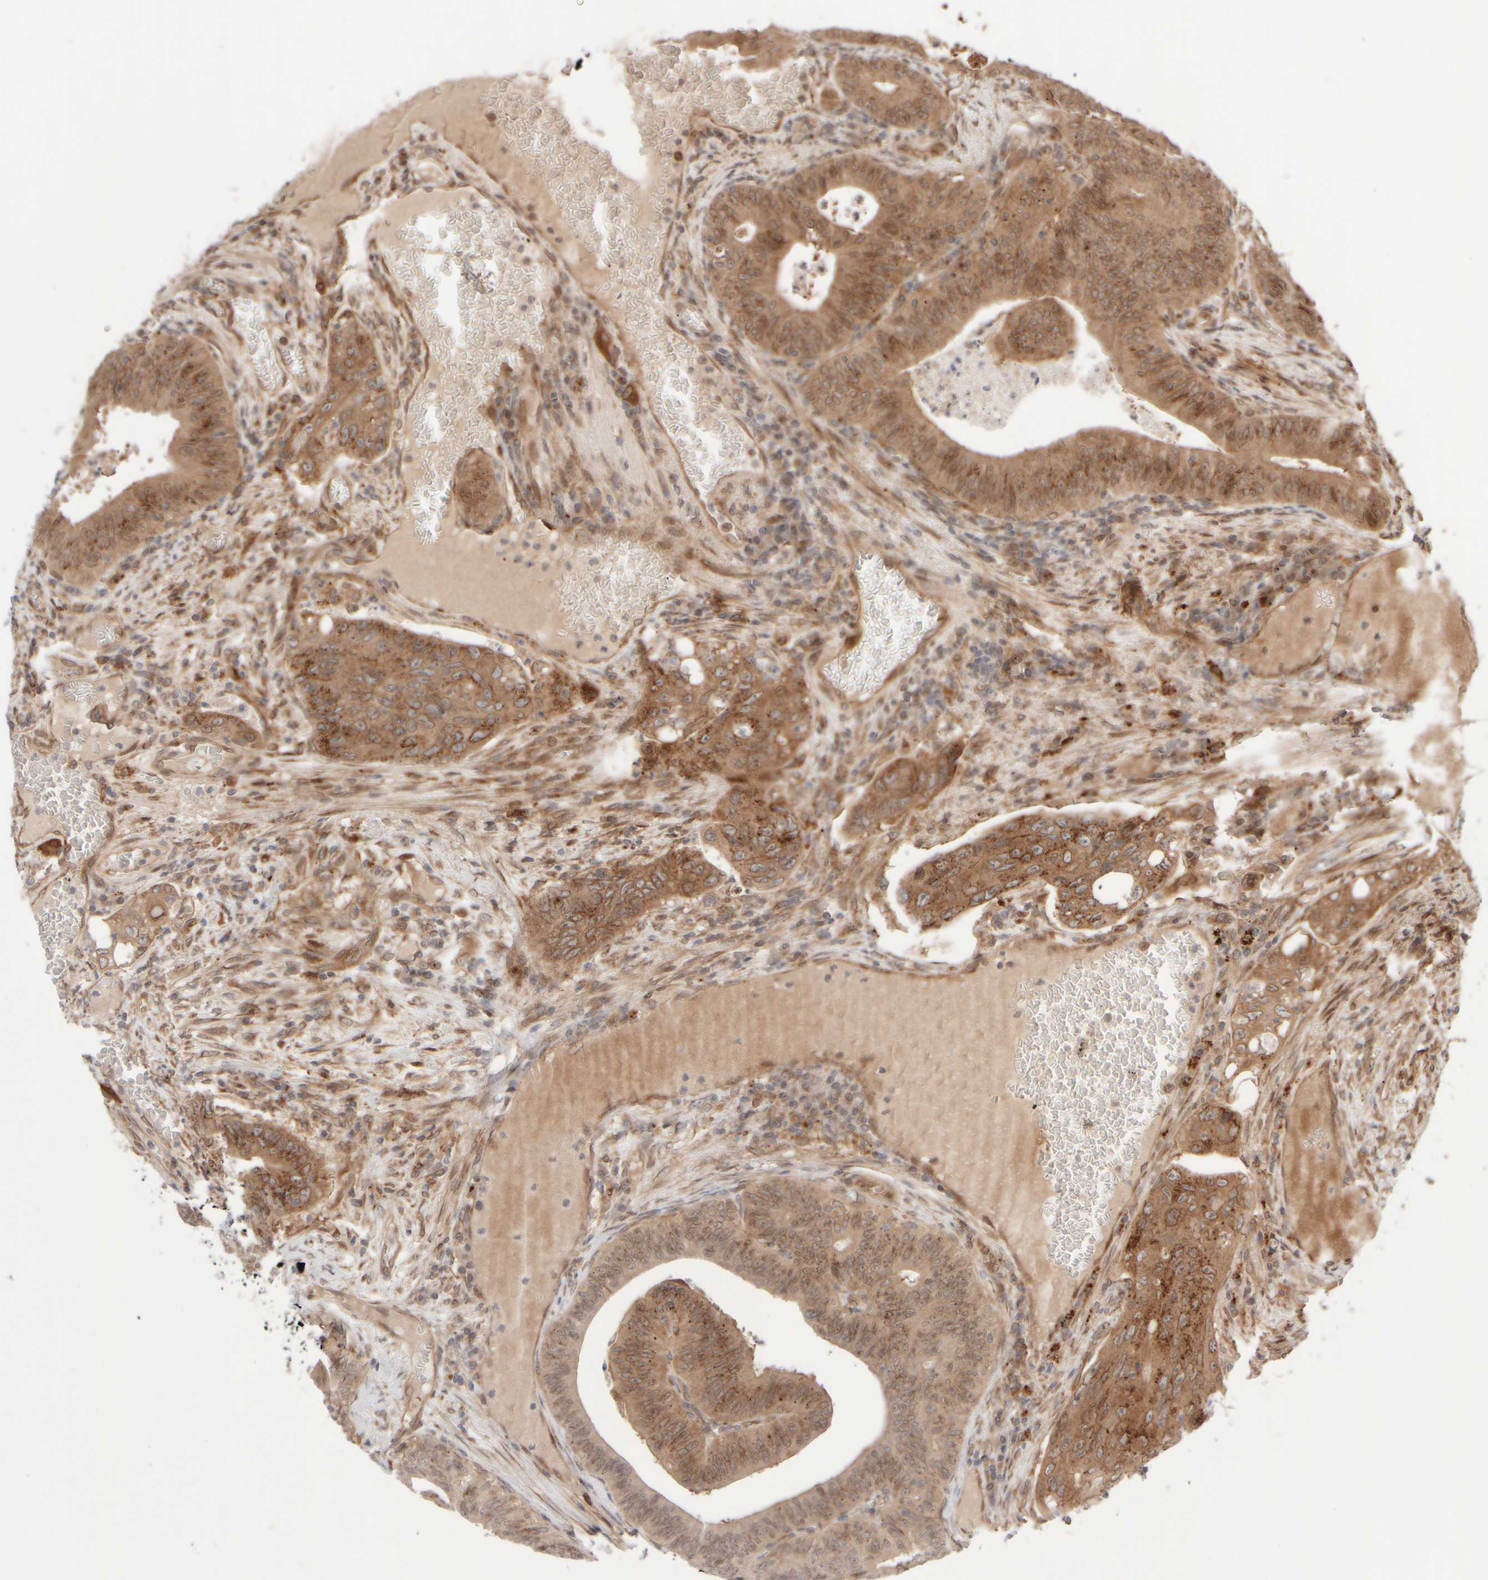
{"staining": {"intensity": "moderate", "quantity": ">75%", "location": "cytoplasmic/membranous"}, "tissue": "colorectal cancer", "cell_type": "Tumor cells", "image_type": "cancer", "snomed": [{"axis": "morphology", "description": "Adenocarcinoma, NOS"}, {"axis": "topography", "description": "Colon"}], "caption": "Immunohistochemistry histopathology image of neoplastic tissue: human colorectal cancer (adenocarcinoma) stained using IHC exhibits medium levels of moderate protein expression localized specifically in the cytoplasmic/membranous of tumor cells, appearing as a cytoplasmic/membranous brown color.", "gene": "GCN1", "patient": {"sex": "male", "age": 87}}